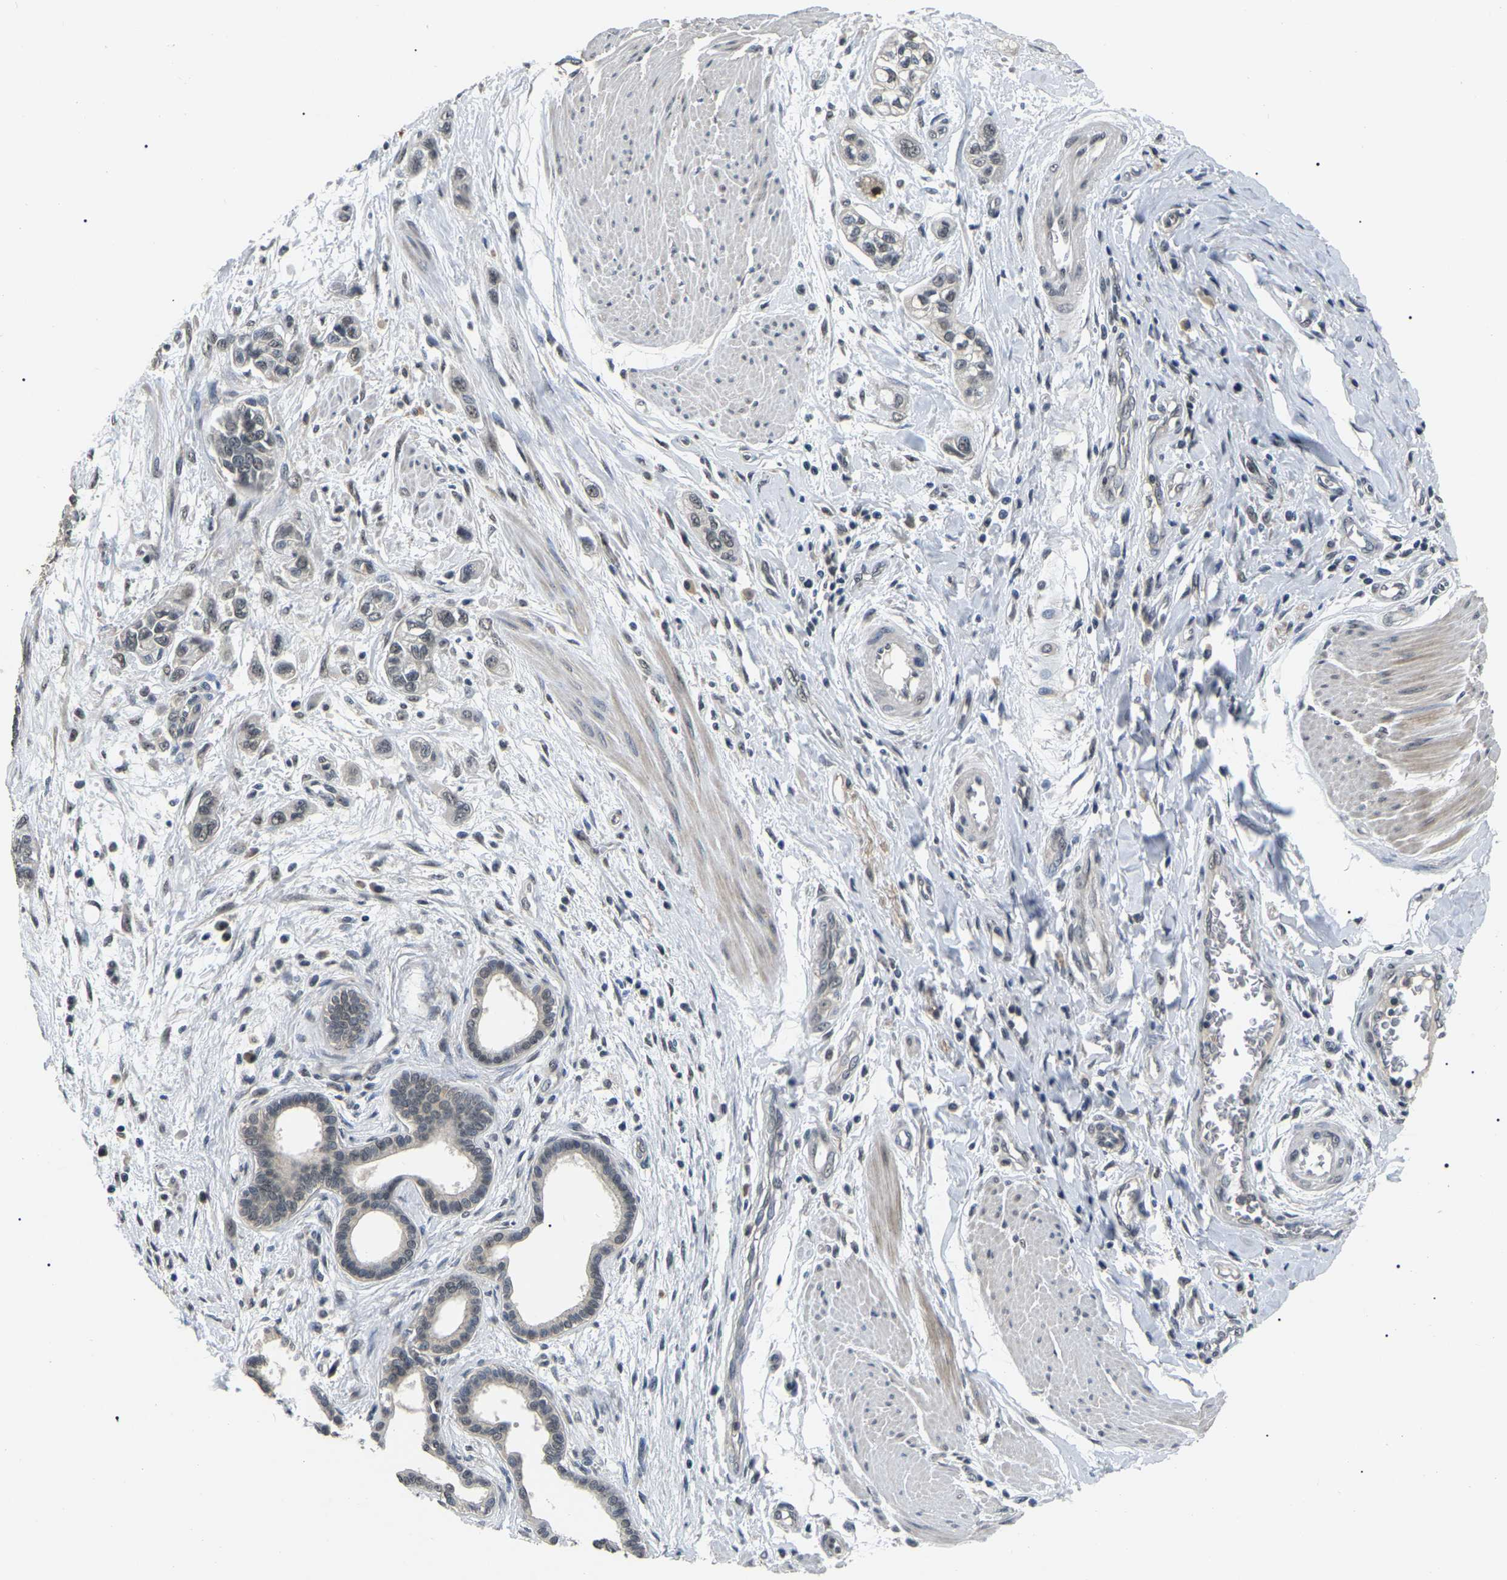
{"staining": {"intensity": "weak", "quantity": "<25%", "location": "nuclear"}, "tissue": "pancreatic cancer", "cell_type": "Tumor cells", "image_type": "cancer", "snomed": [{"axis": "morphology", "description": "Adenocarcinoma, NOS"}, {"axis": "topography", "description": "Pancreas"}], "caption": "Histopathology image shows no protein expression in tumor cells of pancreatic cancer (adenocarcinoma) tissue.", "gene": "PPM1E", "patient": {"sex": "male", "age": 74}}